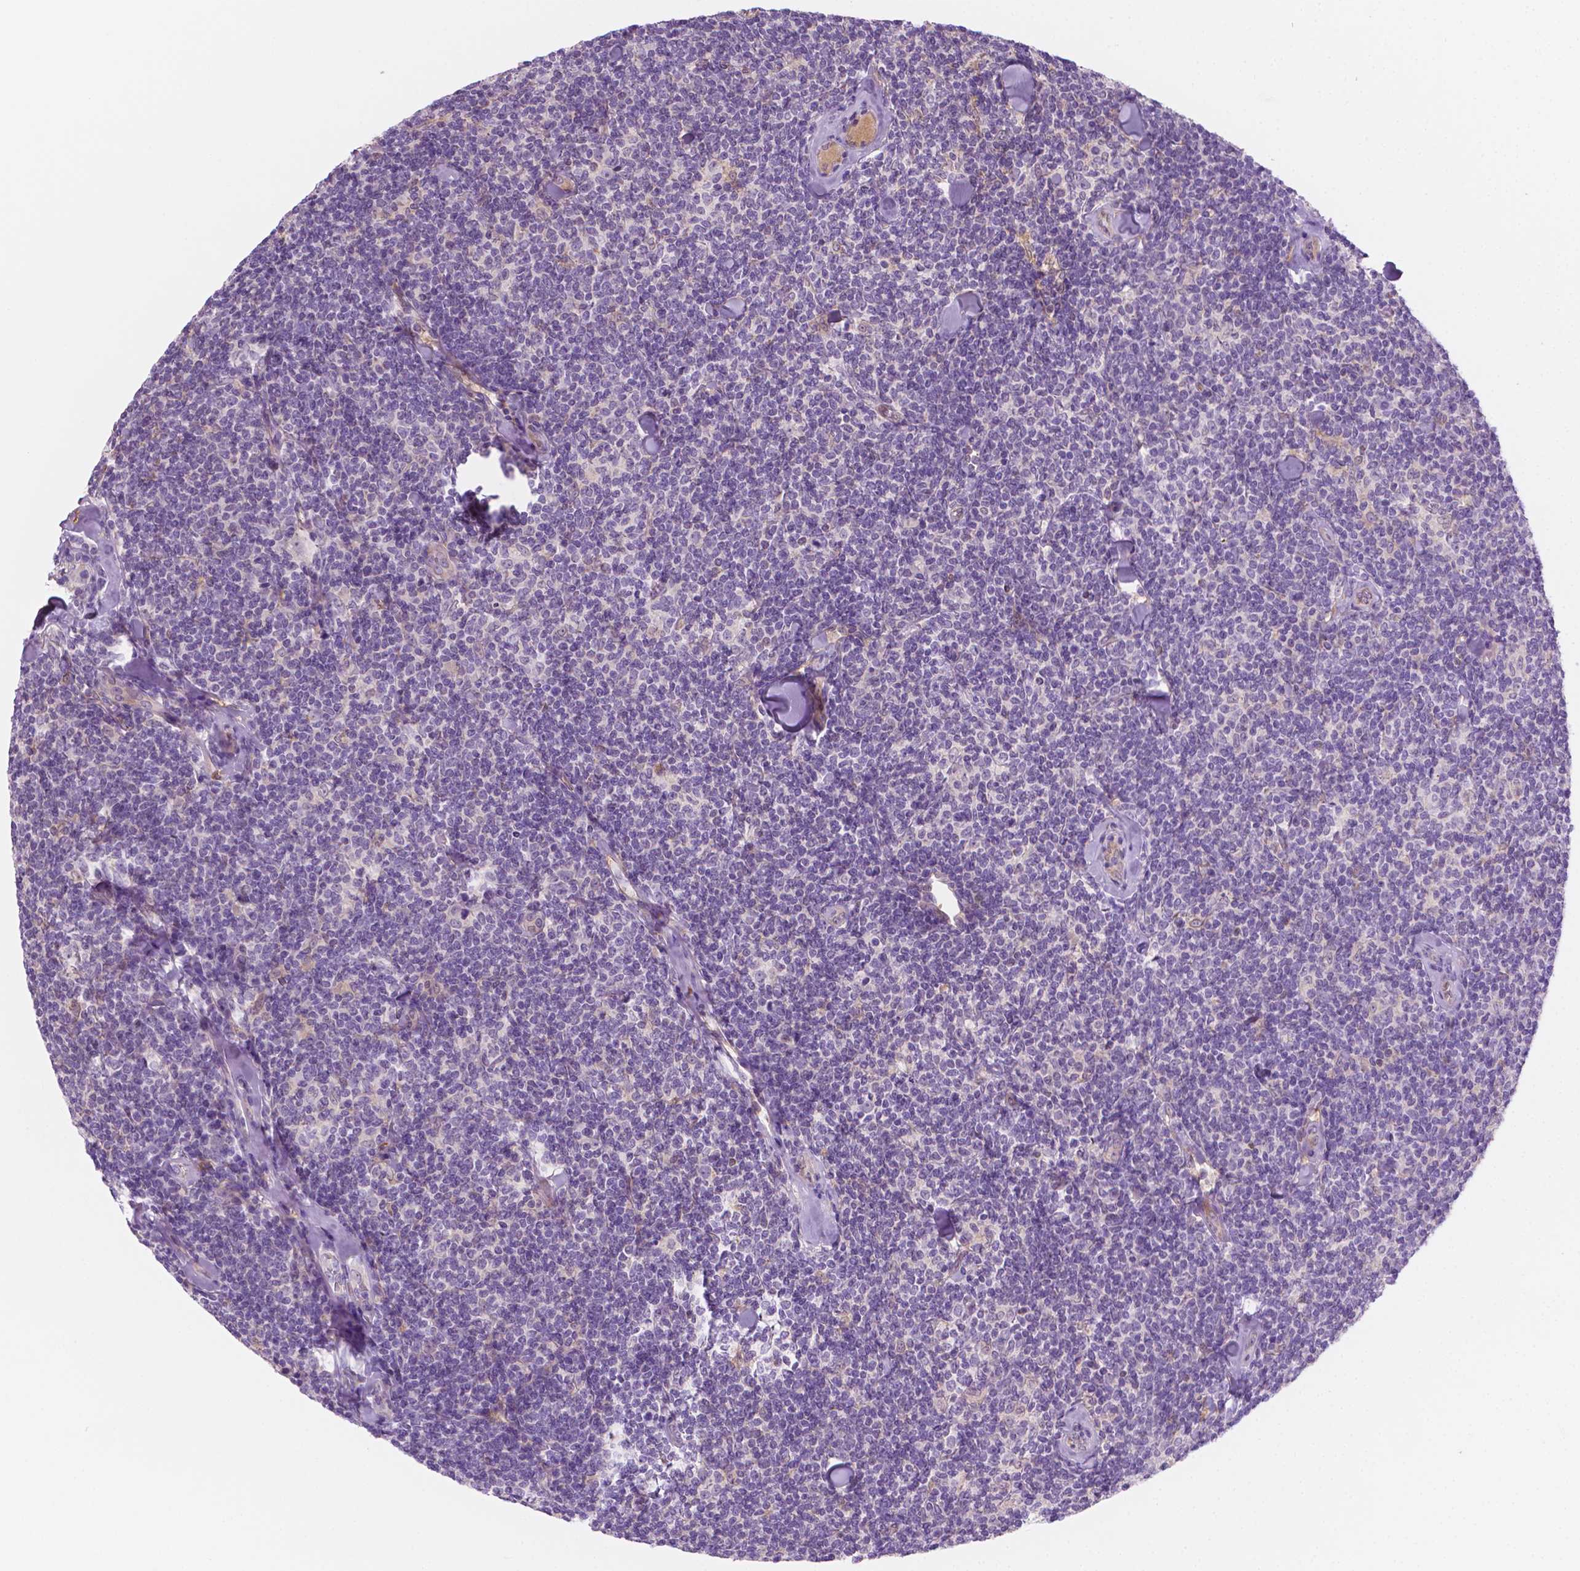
{"staining": {"intensity": "negative", "quantity": "none", "location": "none"}, "tissue": "lymphoma", "cell_type": "Tumor cells", "image_type": "cancer", "snomed": [{"axis": "morphology", "description": "Malignant lymphoma, non-Hodgkin's type, Low grade"}, {"axis": "topography", "description": "Lymph node"}], "caption": "Immunohistochemistry (IHC) image of low-grade malignant lymphoma, non-Hodgkin's type stained for a protein (brown), which shows no expression in tumor cells.", "gene": "EPPK1", "patient": {"sex": "female", "age": 56}}